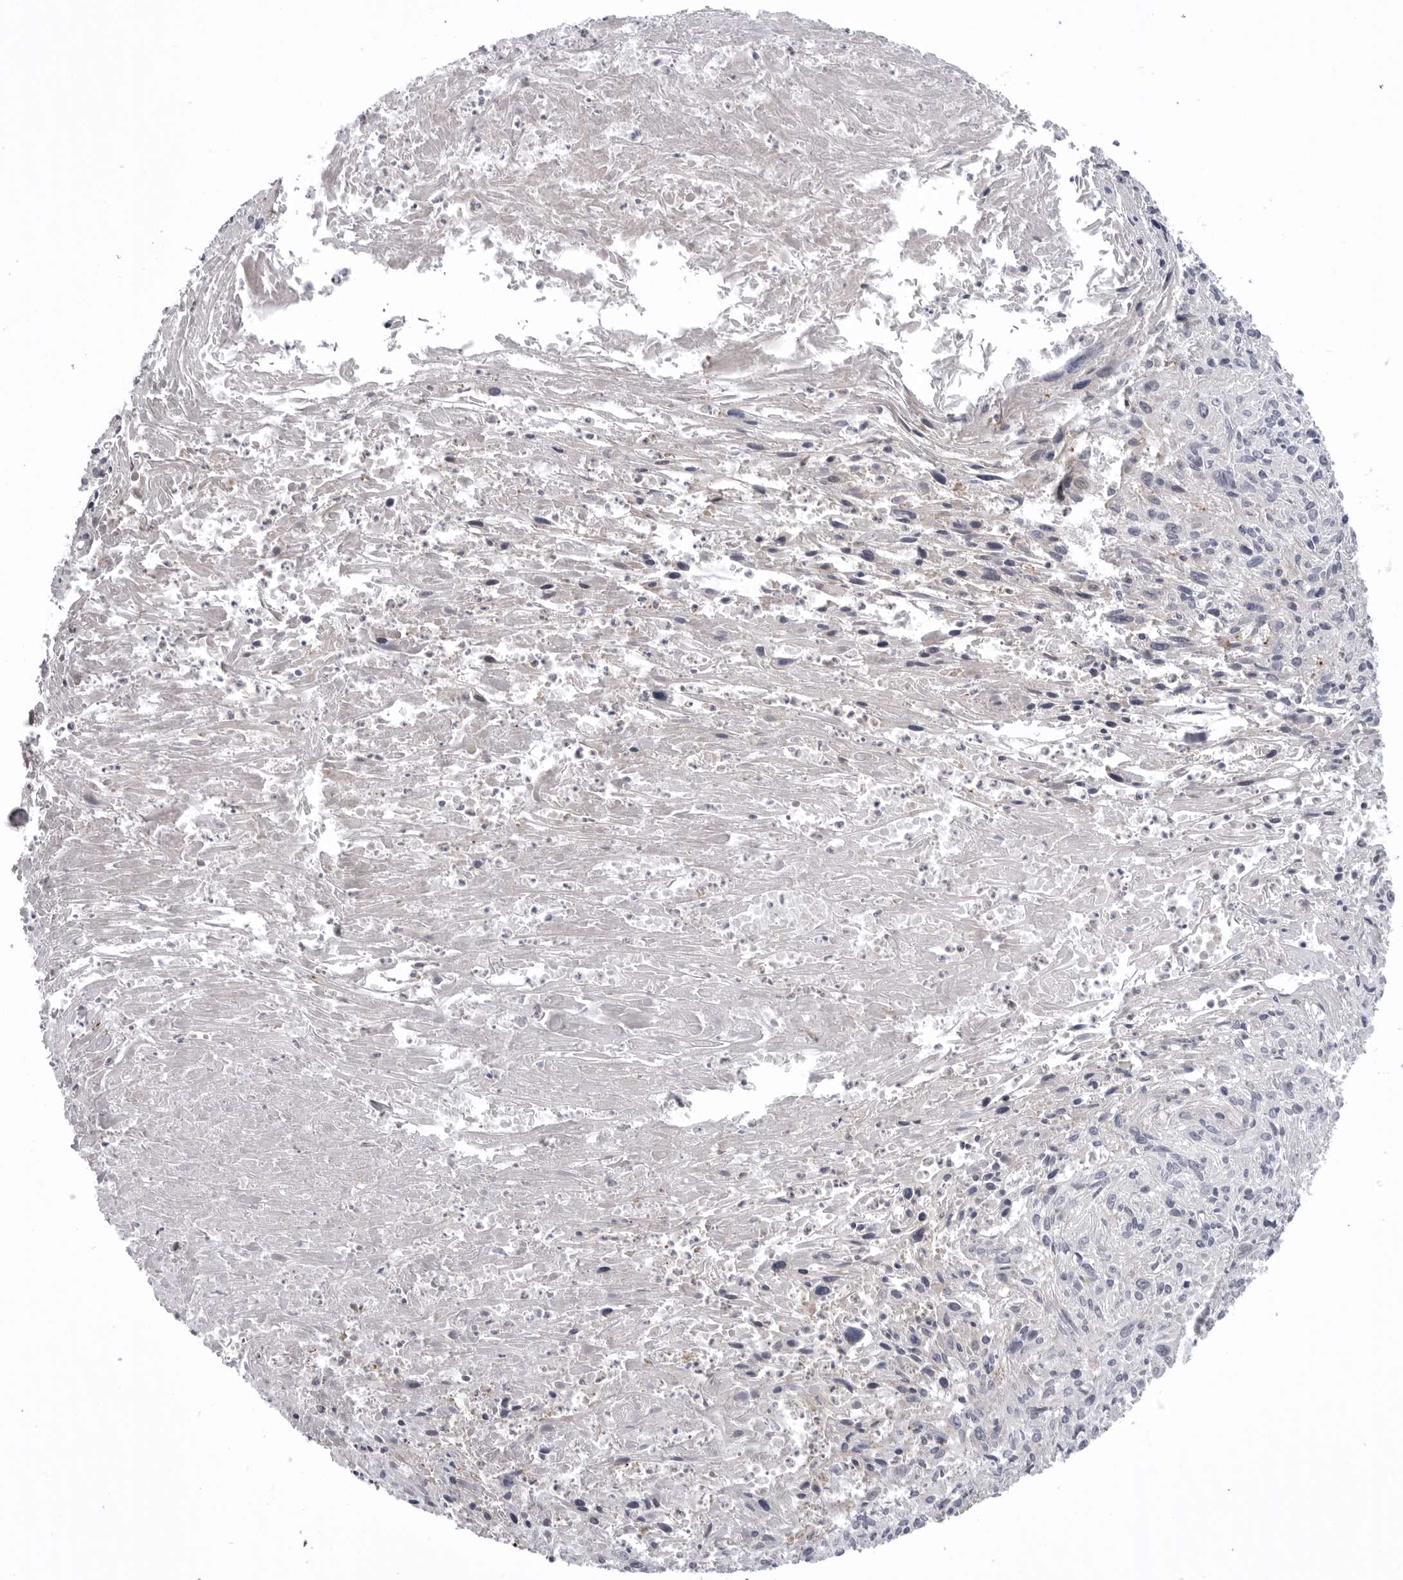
{"staining": {"intensity": "negative", "quantity": "none", "location": "none"}, "tissue": "cervical cancer", "cell_type": "Tumor cells", "image_type": "cancer", "snomed": [{"axis": "morphology", "description": "Squamous cell carcinoma, NOS"}, {"axis": "topography", "description": "Cervix"}], "caption": "Immunohistochemistry (IHC) photomicrograph of human cervical squamous cell carcinoma stained for a protein (brown), which shows no expression in tumor cells. (DAB IHC with hematoxylin counter stain).", "gene": "SCP2", "patient": {"sex": "female", "age": 51}}